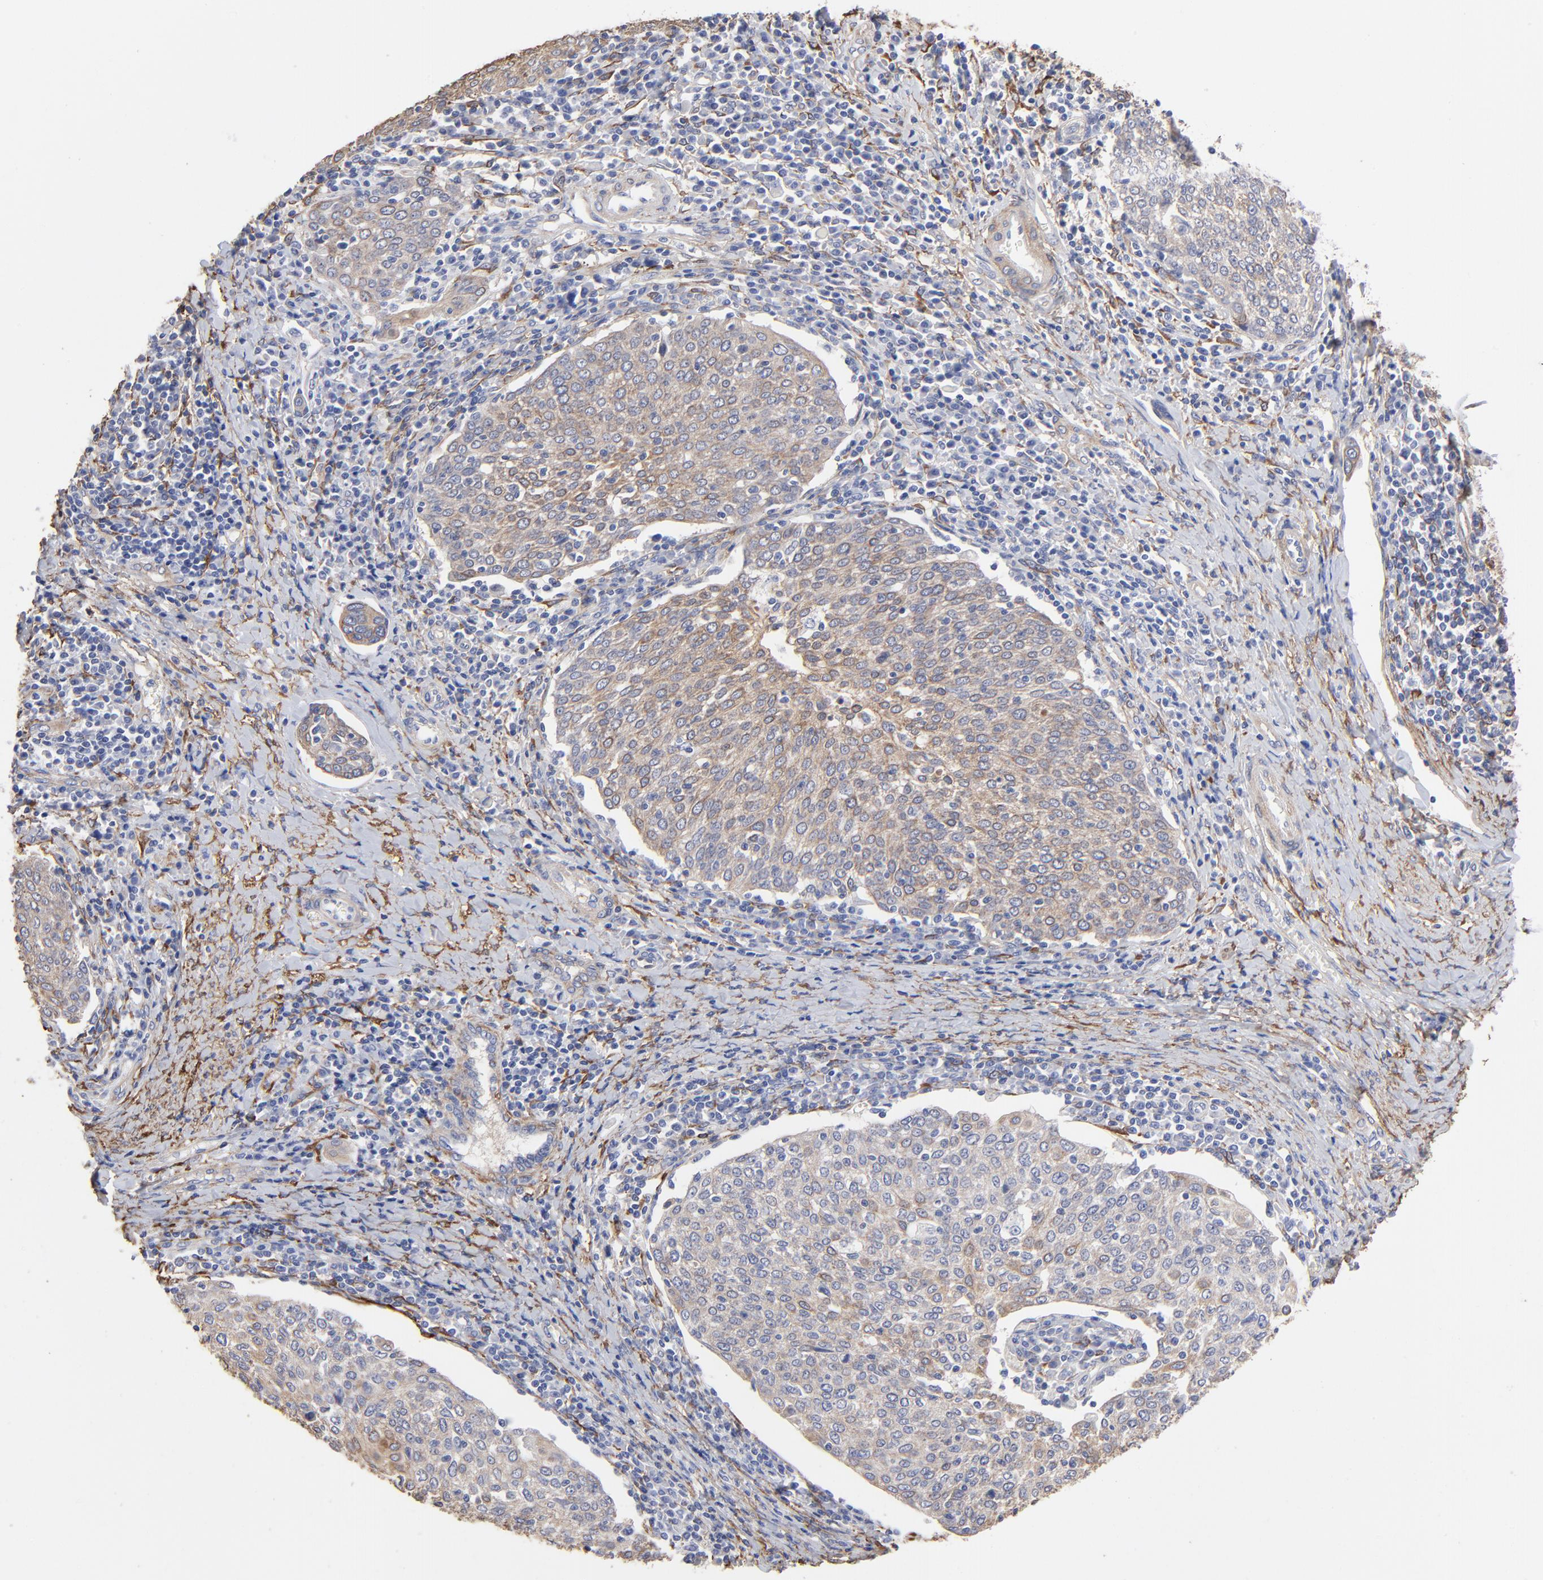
{"staining": {"intensity": "weak", "quantity": "25%-75%", "location": "cytoplasmic/membranous"}, "tissue": "cervical cancer", "cell_type": "Tumor cells", "image_type": "cancer", "snomed": [{"axis": "morphology", "description": "Squamous cell carcinoma, NOS"}, {"axis": "topography", "description": "Cervix"}], "caption": "Tumor cells exhibit low levels of weak cytoplasmic/membranous staining in about 25%-75% of cells in human cervical cancer (squamous cell carcinoma).", "gene": "CILP", "patient": {"sex": "female", "age": 40}}